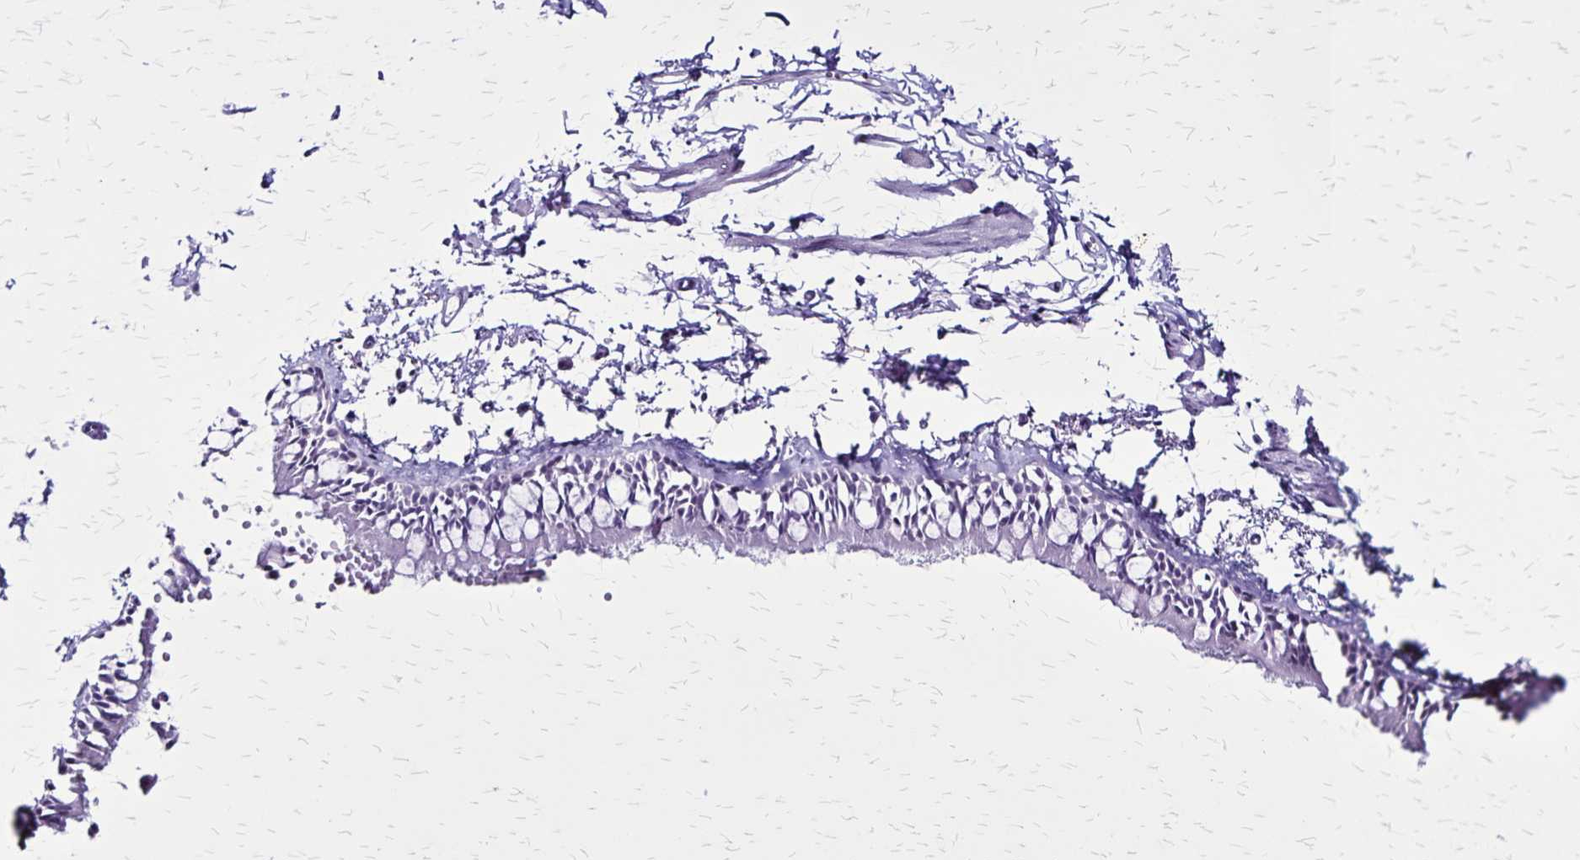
{"staining": {"intensity": "negative", "quantity": "none", "location": "none"}, "tissue": "bronchus", "cell_type": "Respiratory epithelial cells", "image_type": "normal", "snomed": [{"axis": "morphology", "description": "Normal tissue, NOS"}, {"axis": "topography", "description": "Bronchus"}], "caption": "Histopathology image shows no significant protein expression in respiratory epithelial cells of unremarkable bronchus.", "gene": "KRT2", "patient": {"sex": "female", "age": 59}}